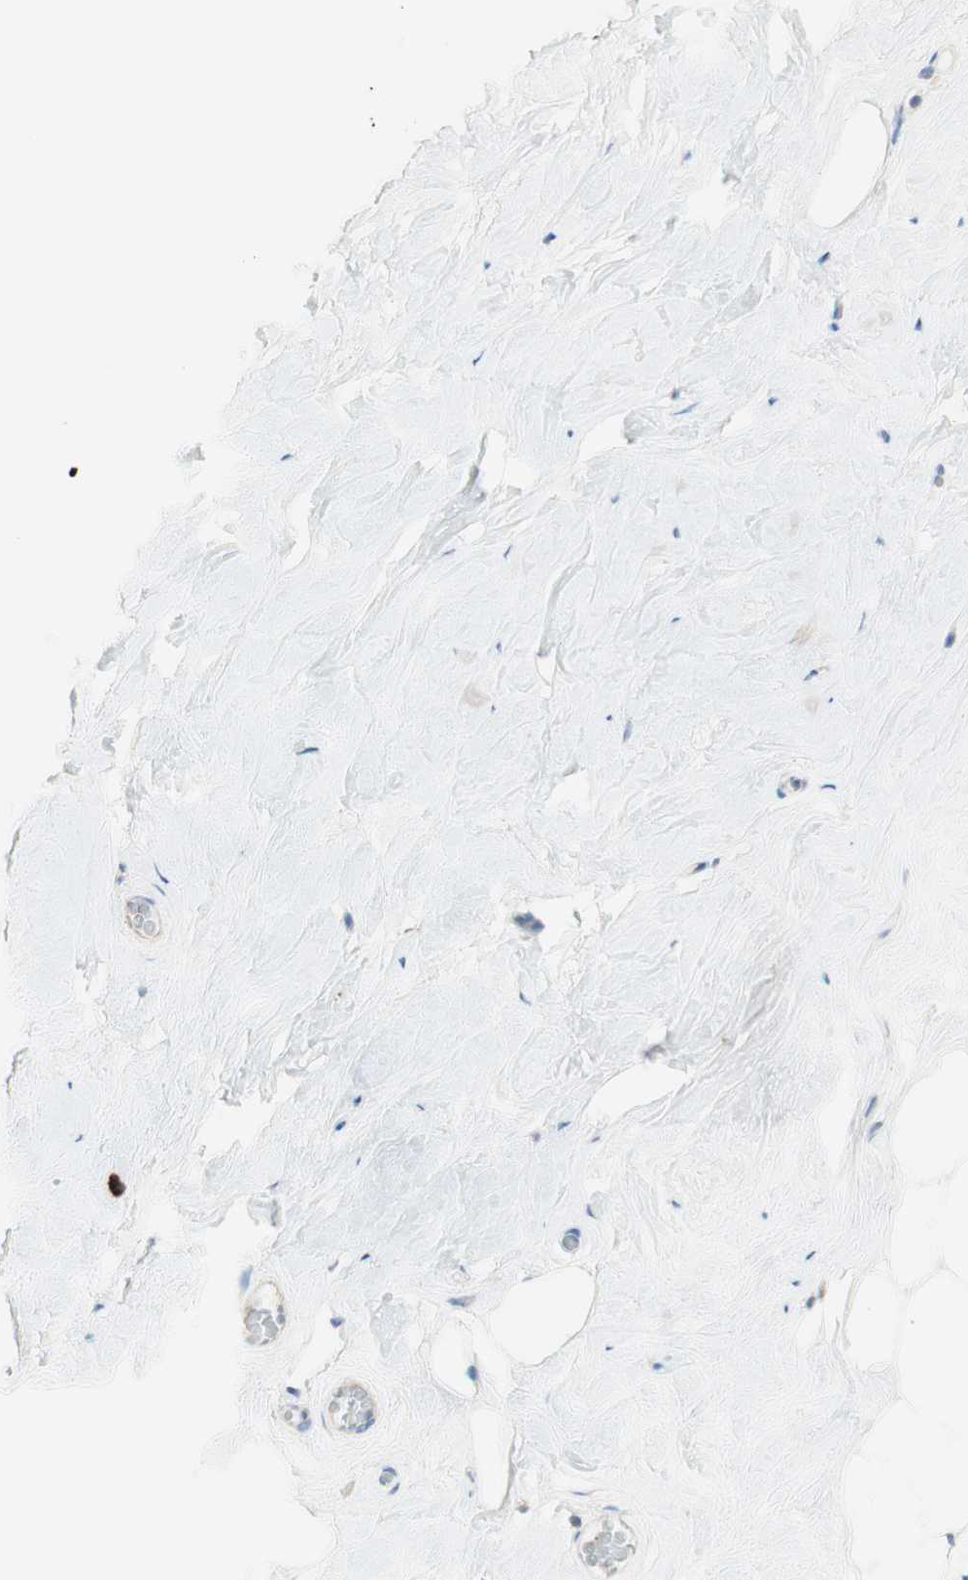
{"staining": {"intensity": "negative", "quantity": "none", "location": "none"}, "tissue": "breast", "cell_type": "Adipocytes", "image_type": "normal", "snomed": [{"axis": "morphology", "description": "Normal tissue, NOS"}, {"axis": "topography", "description": "Breast"}], "caption": "IHC histopathology image of normal human breast stained for a protein (brown), which displays no positivity in adipocytes.", "gene": "MANF", "patient": {"sex": "female", "age": 75}}